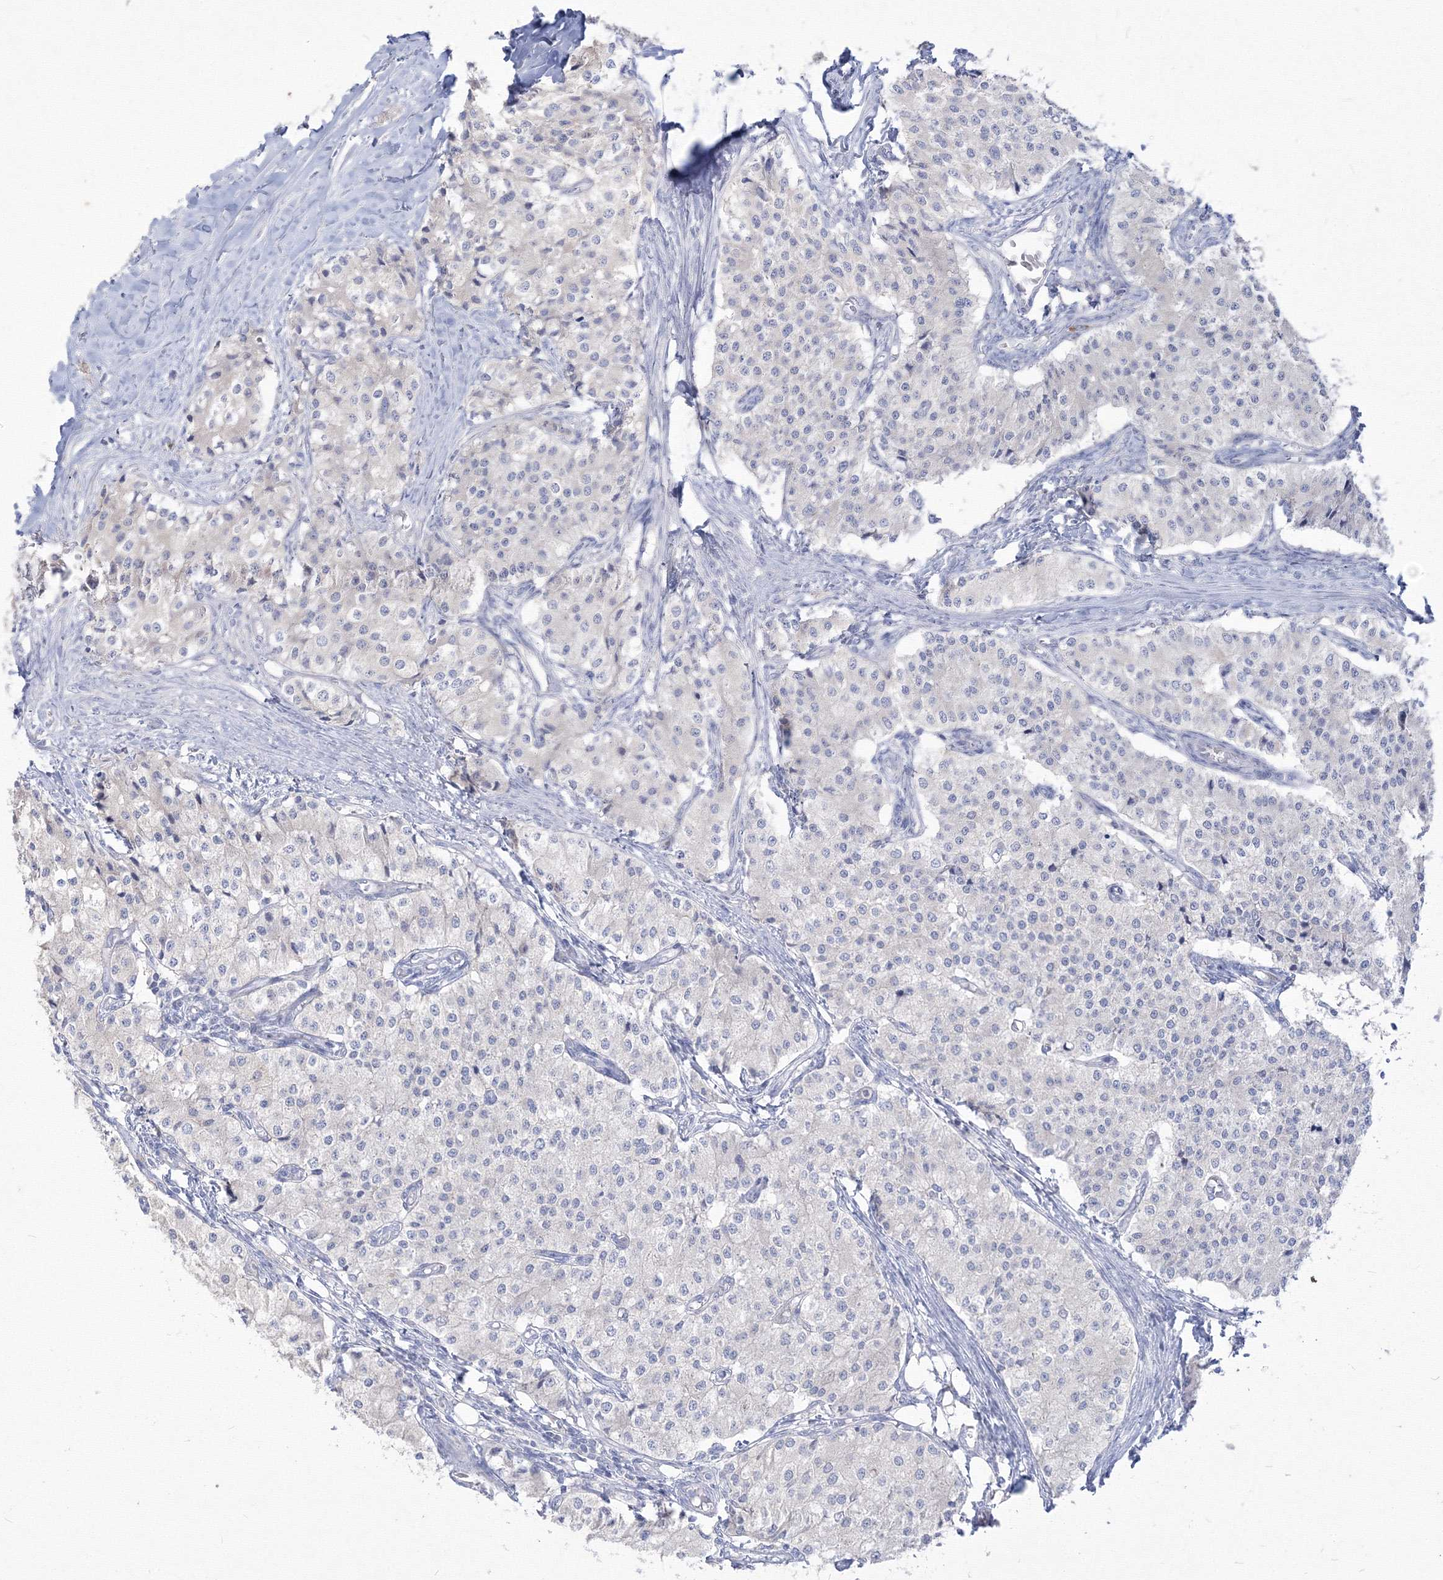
{"staining": {"intensity": "negative", "quantity": "none", "location": "none"}, "tissue": "carcinoid", "cell_type": "Tumor cells", "image_type": "cancer", "snomed": [{"axis": "morphology", "description": "Carcinoid, malignant, NOS"}, {"axis": "topography", "description": "Colon"}], "caption": "This is an immunohistochemistry micrograph of carcinoid (malignant). There is no staining in tumor cells.", "gene": "FBXL8", "patient": {"sex": "female", "age": 52}}